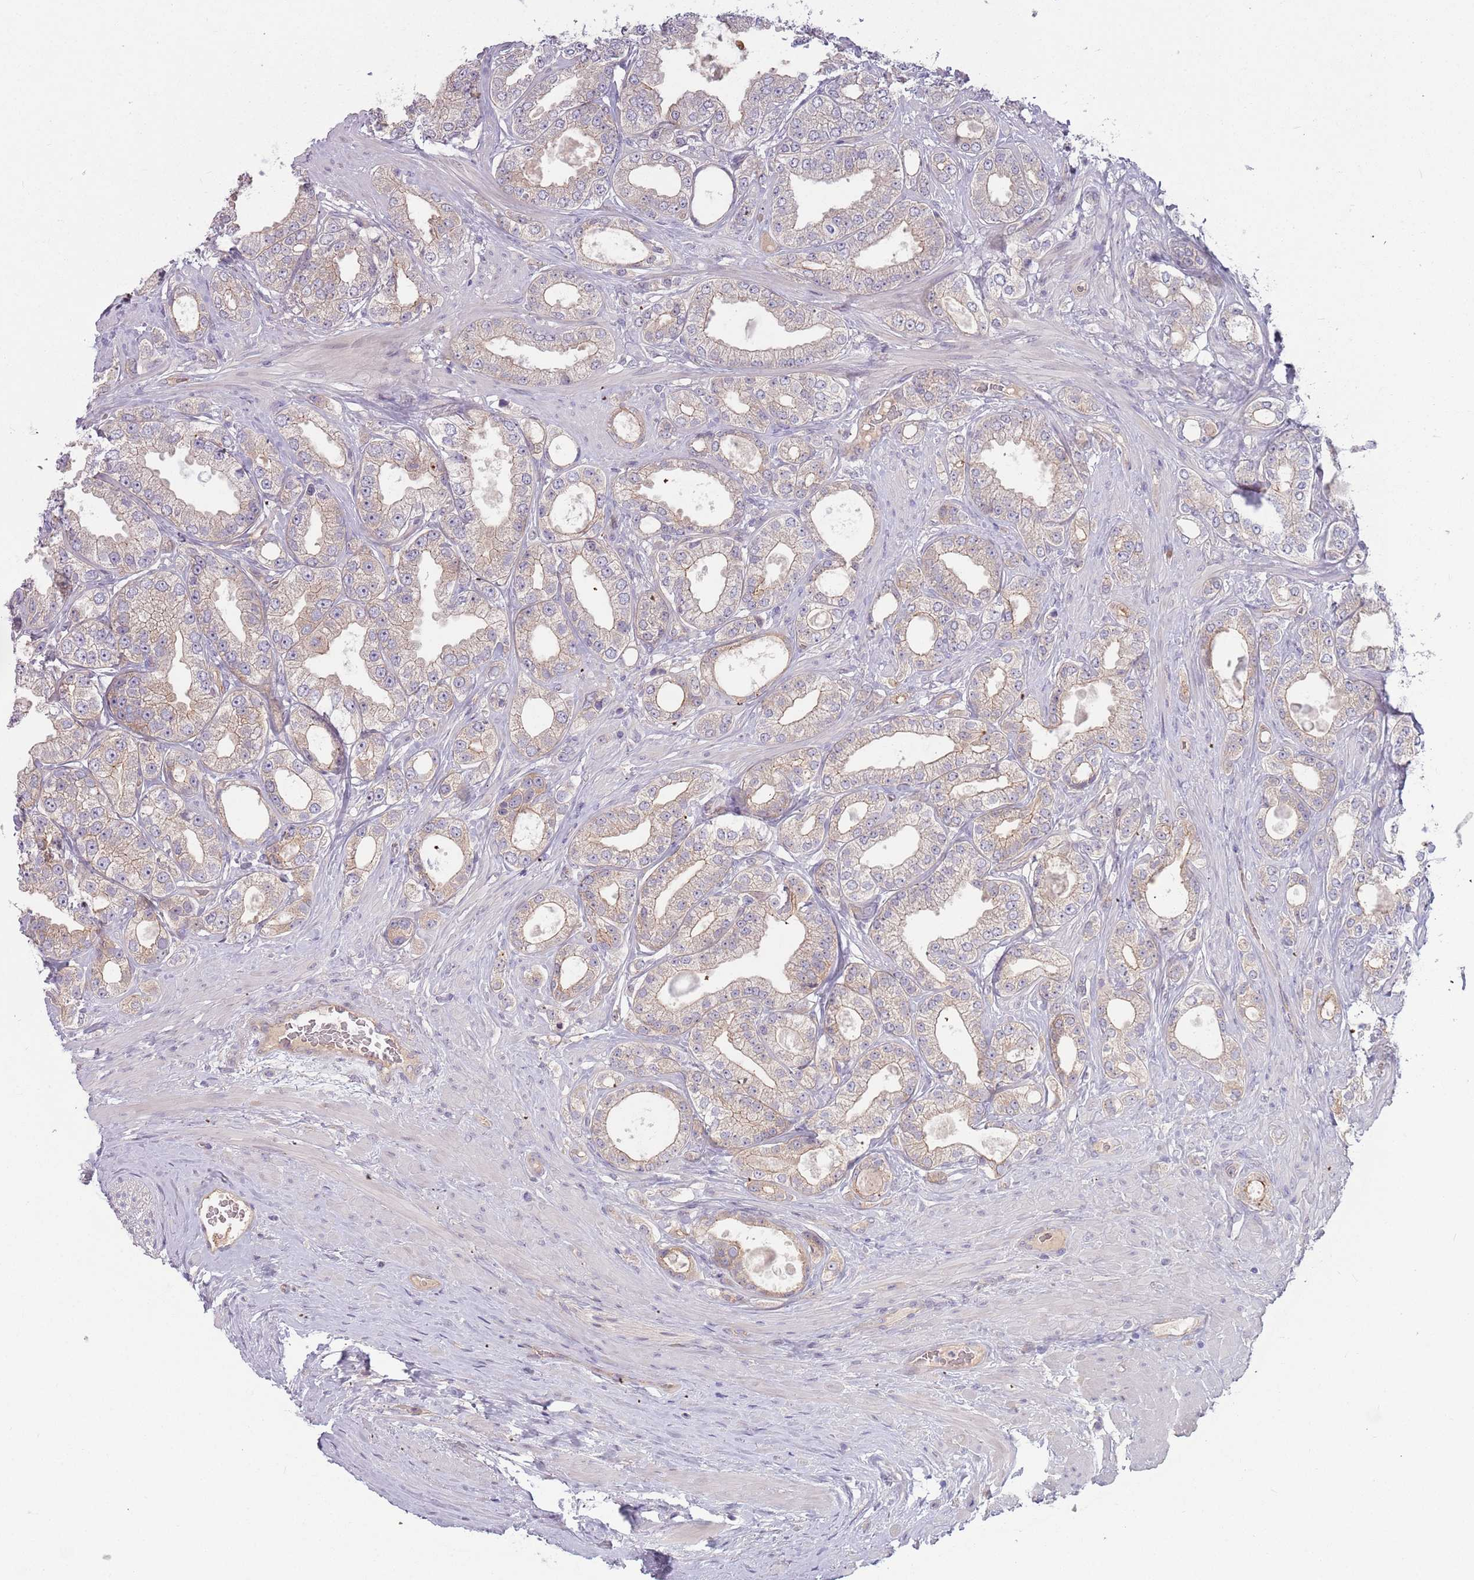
{"staining": {"intensity": "moderate", "quantity": "25%-75%", "location": "cytoplasmic/membranous"}, "tissue": "prostate cancer", "cell_type": "Tumor cells", "image_type": "cancer", "snomed": [{"axis": "morphology", "description": "Adenocarcinoma, Low grade"}, {"axis": "topography", "description": "Prostate"}], "caption": "IHC histopathology image of neoplastic tissue: prostate adenocarcinoma (low-grade) stained using IHC exhibits medium levels of moderate protein expression localized specifically in the cytoplasmic/membranous of tumor cells, appearing as a cytoplasmic/membranous brown color.", "gene": "SAV1", "patient": {"sex": "male", "age": 63}}